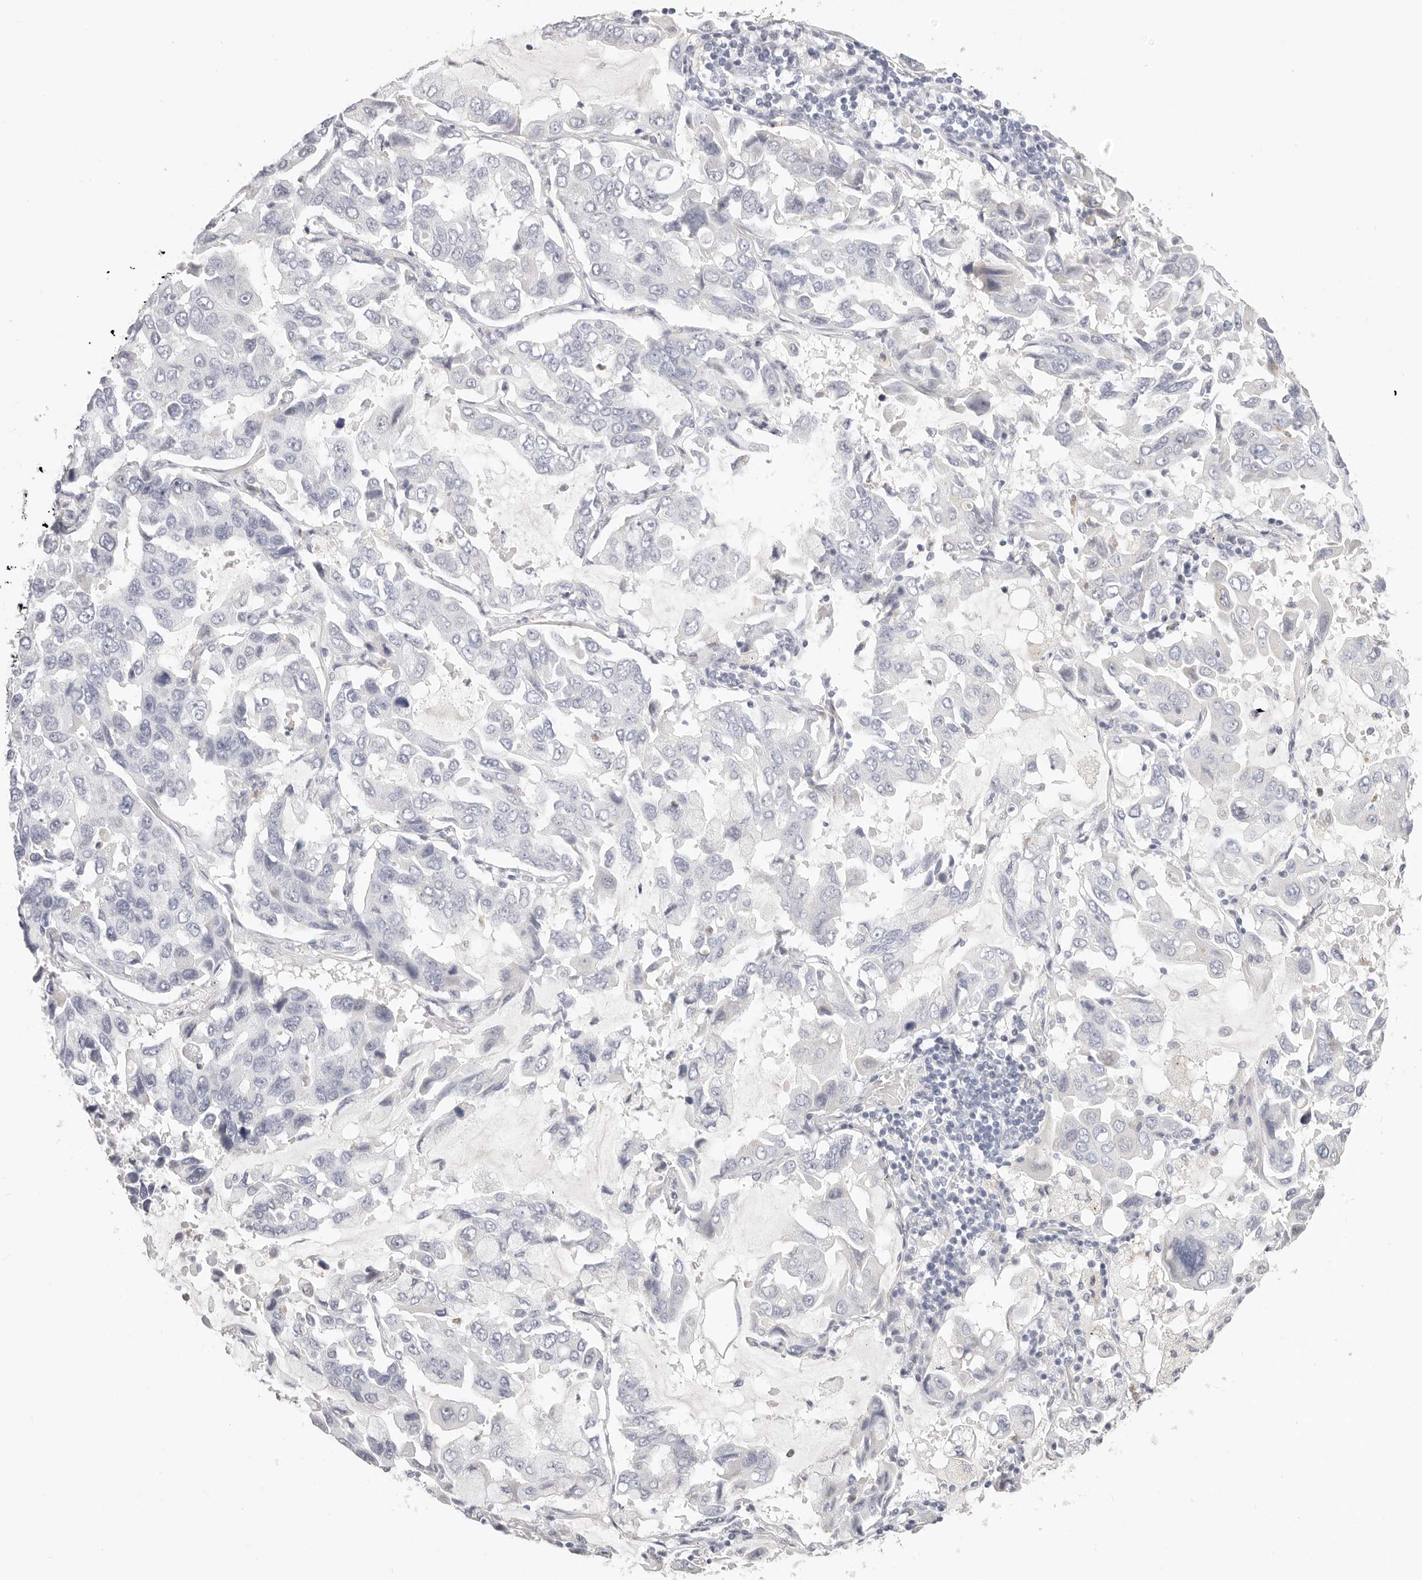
{"staining": {"intensity": "negative", "quantity": "none", "location": "none"}, "tissue": "lung cancer", "cell_type": "Tumor cells", "image_type": "cancer", "snomed": [{"axis": "morphology", "description": "Adenocarcinoma, NOS"}, {"axis": "topography", "description": "Lung"}], "caption": "Micrograph shows no significant protein staining in tumor cells of lung adenocarcinoma.", "gene": "ASCL1", "patient": {"sex": "male", "age": 64}}